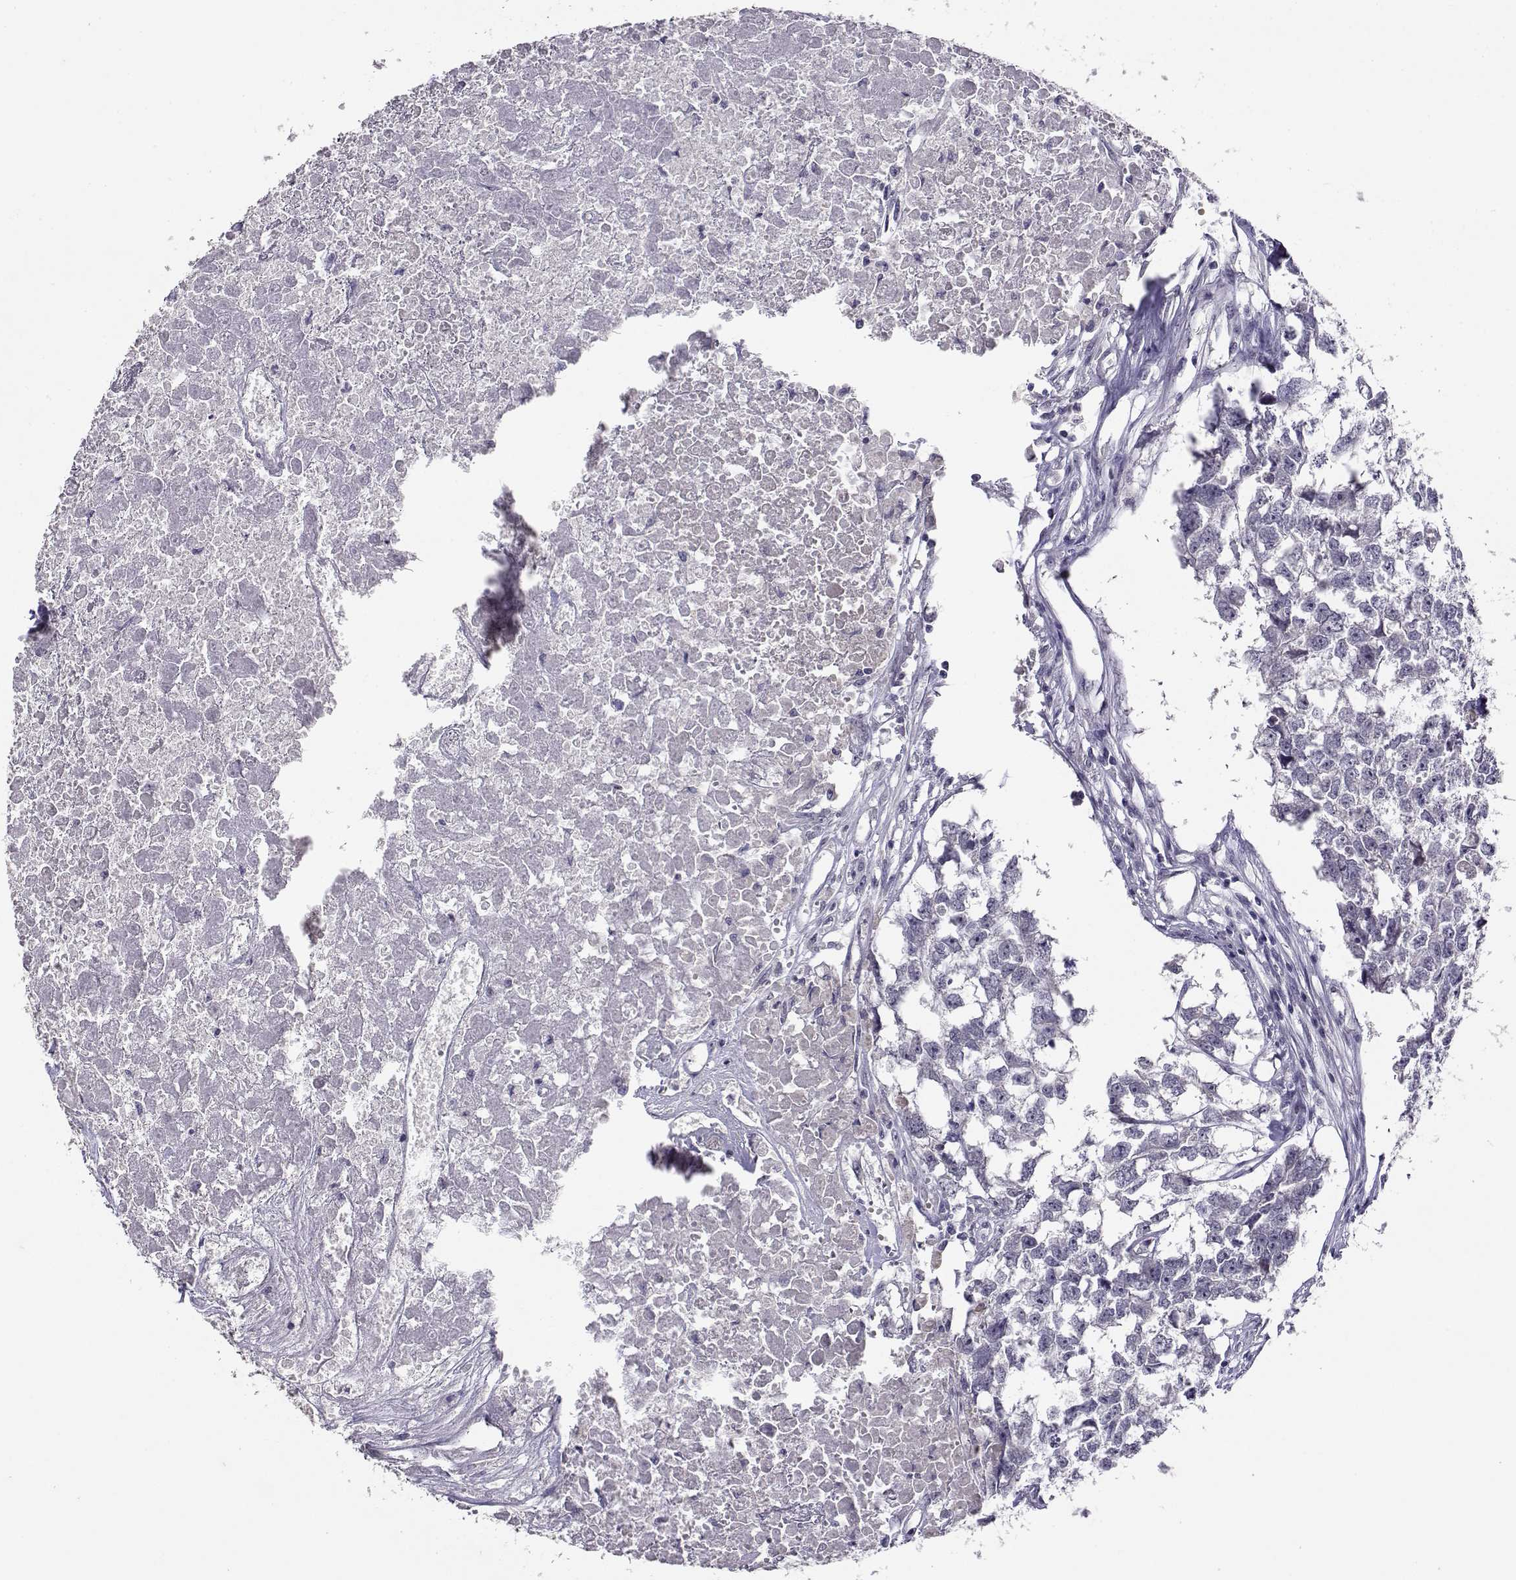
{"staining": {"intensity": "negative", "quantity": "none", "location": "none"}, "tissue": "testis cancer", "cell_type": "Tumor cells", "image_type": "cancer", "snomed": [{"axis": "morphology", "description": "Carcinoma, Embryonal, NOS"}, {"axis": "morphology", "description": "Teratoma, malignant, NOS"}, {"axis": "topography", "description": "Testis"}], "caption": "Testis teratoma (malignant) stained for a protein using IHC shows no staining tumor cells.", "gene": "RHOXF2", "patient": {"sex": "male", "age": 44}}